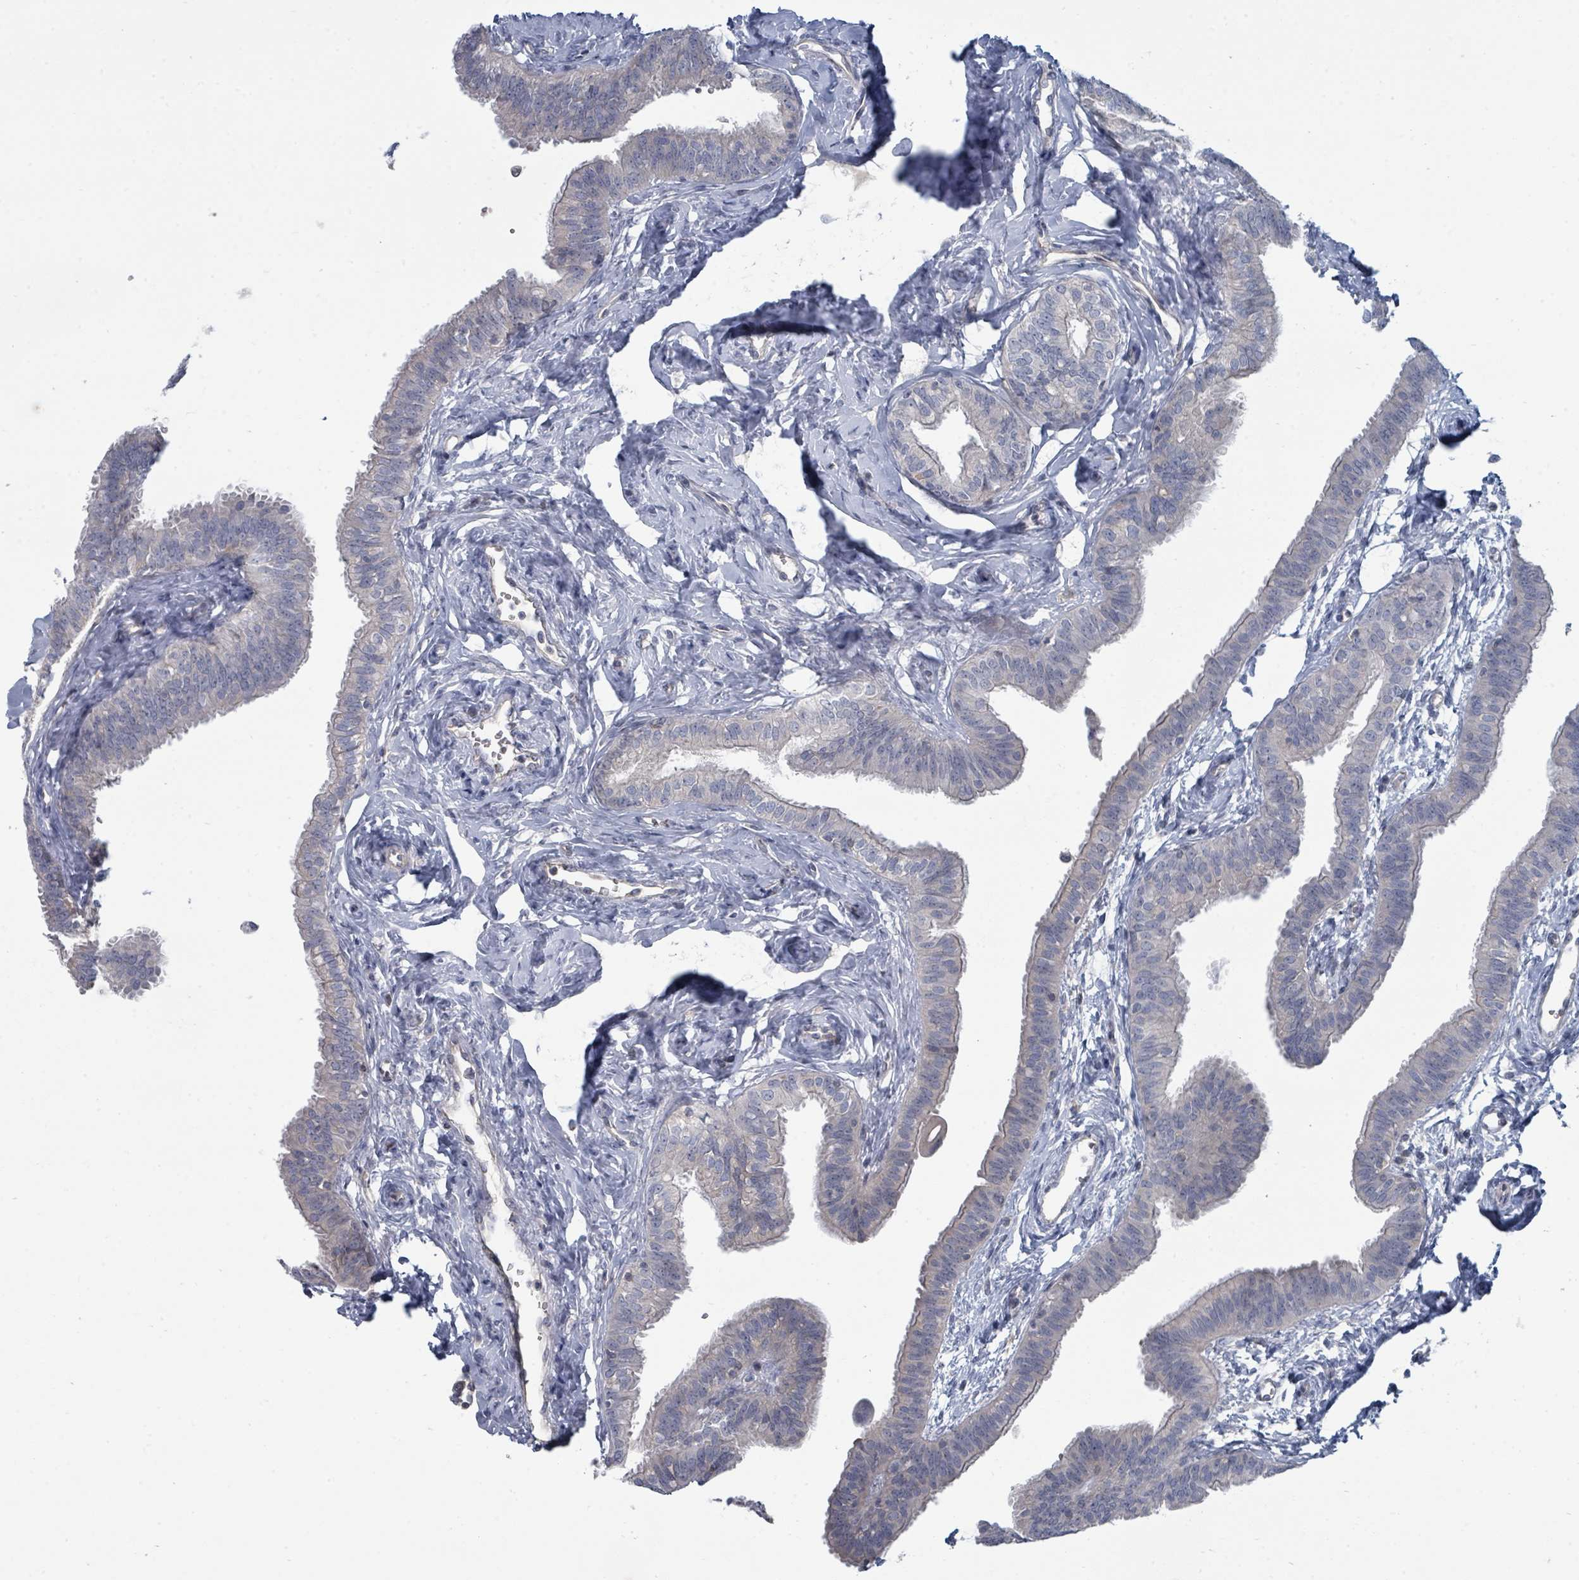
{"staining": {"intensity": "negative", "quantity": "none", "location": "none"}, "tissue": "fallopian tube", "cell_type": "Glandular cells", "image_type": "normal", "snomed": [{"axis": "morphology", "description": "Normal tissue, NOS"}, {"axis": "morphology", "description": "Carcinoma, NOS"}, {"axis": "topography", "description": "Fallopian tube"}, {"axis": "topography", "description": "Ovary"}], "caption": "Image shows no significant protein positivity in glandular cells of benign fallopian tube. (Stains: DAB (3,3'-diaminobenzidine) IHC with hematoxylin counter stain, Microscopy: brightfield microscopy at high magnification).", "gene": "SLC25A45", "patient": {"sex": "female", "age": 59}}